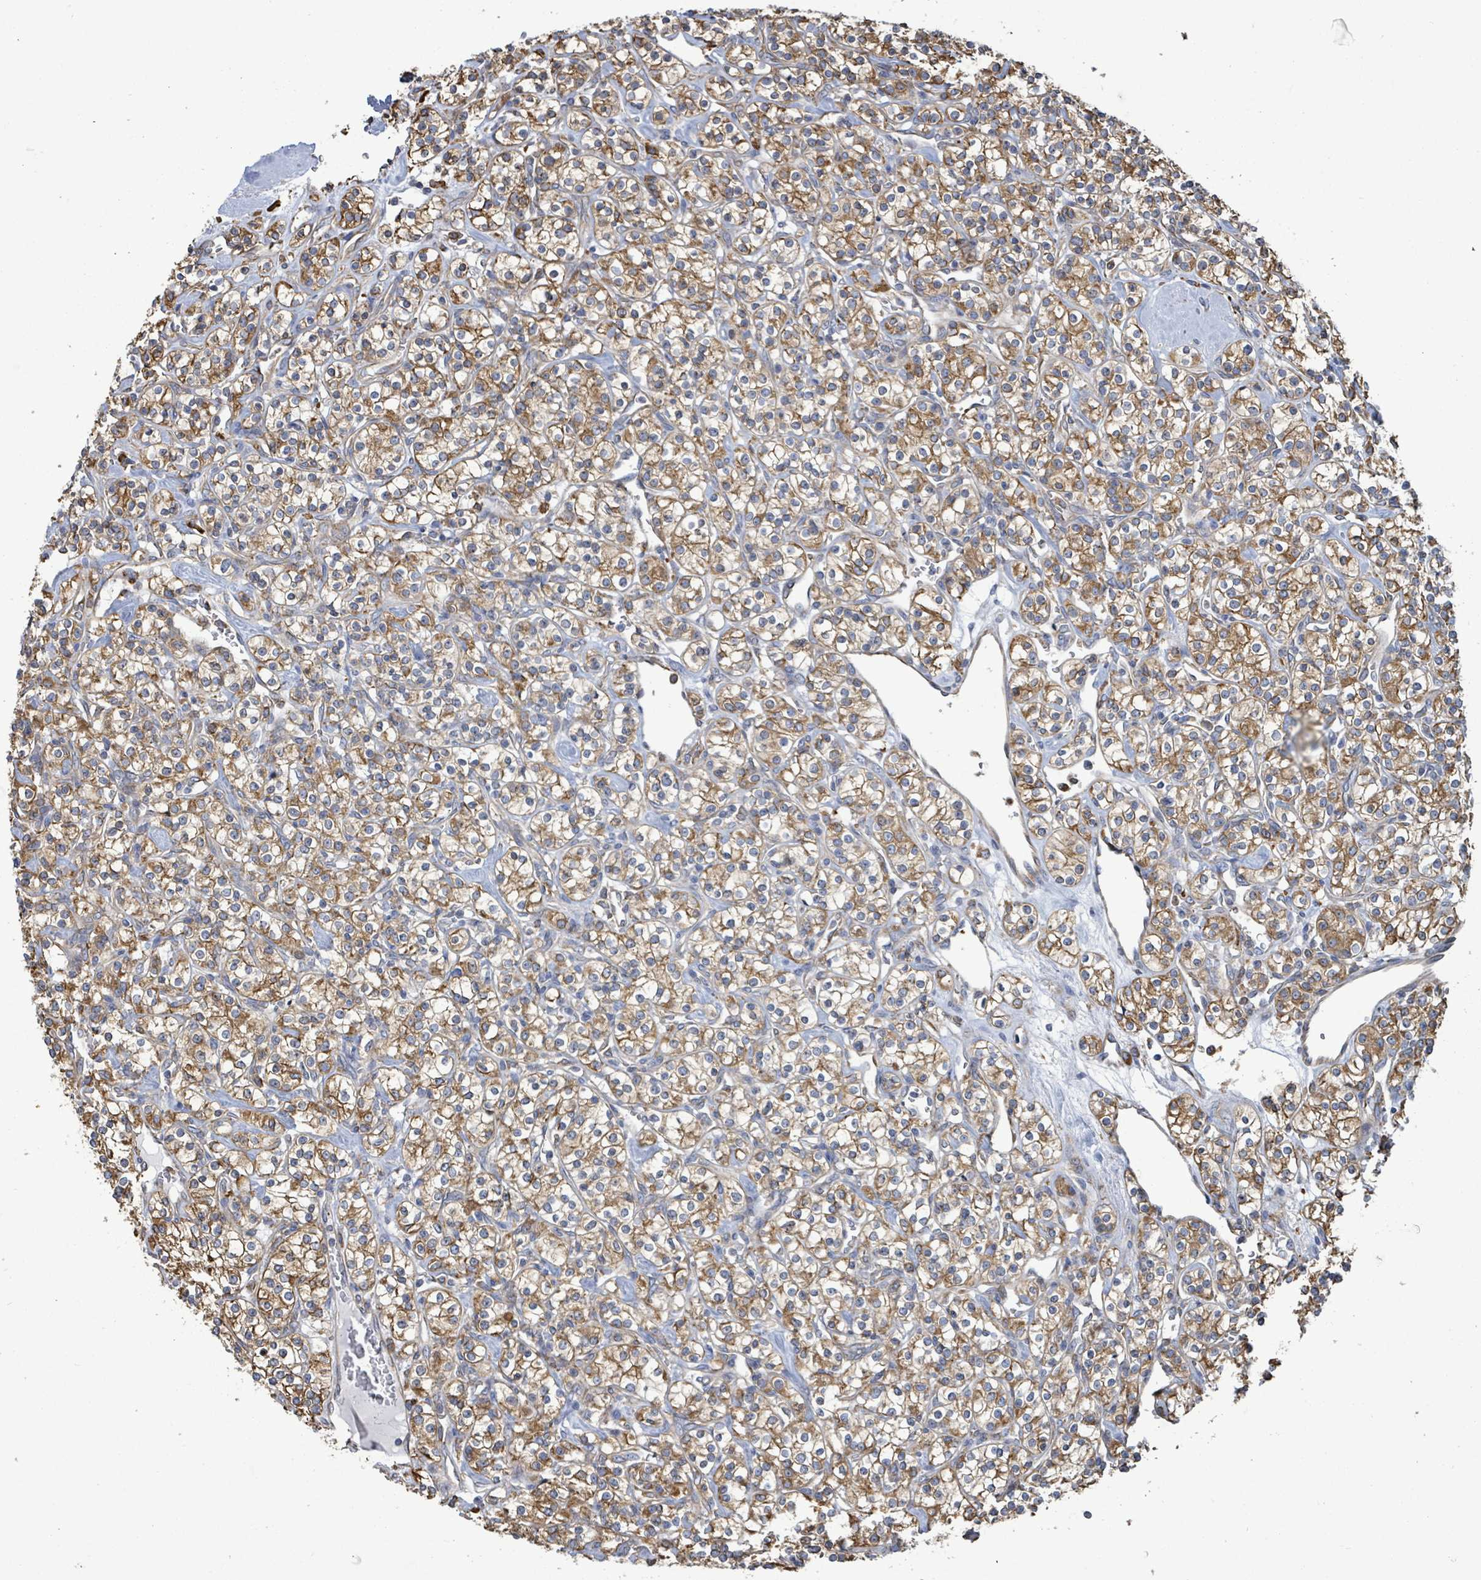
{"staining": {"intensity": "moderate", "quantity": ">75%", "location": "cytoplasmic/membranous"}, "tissue": "renal cancer", "cell_type": "Tumor cells", "image_type": "cancer", "snomed": [{"axis": "morphology", "description": "Adenocarcinoma, NOS"}, {"axis": "topography", "description": "Kidney"}], "caption": "A high-resolution histopathology image shows immunohistochemistry (IHC) staining of adenocarcinoma (renal), which exhibits moderate cytoplasmic/membranous expression in approximately >75% of tumor cells.", "gene": "RFPL4A", "patient": {"sex": "male", "age": 77}}